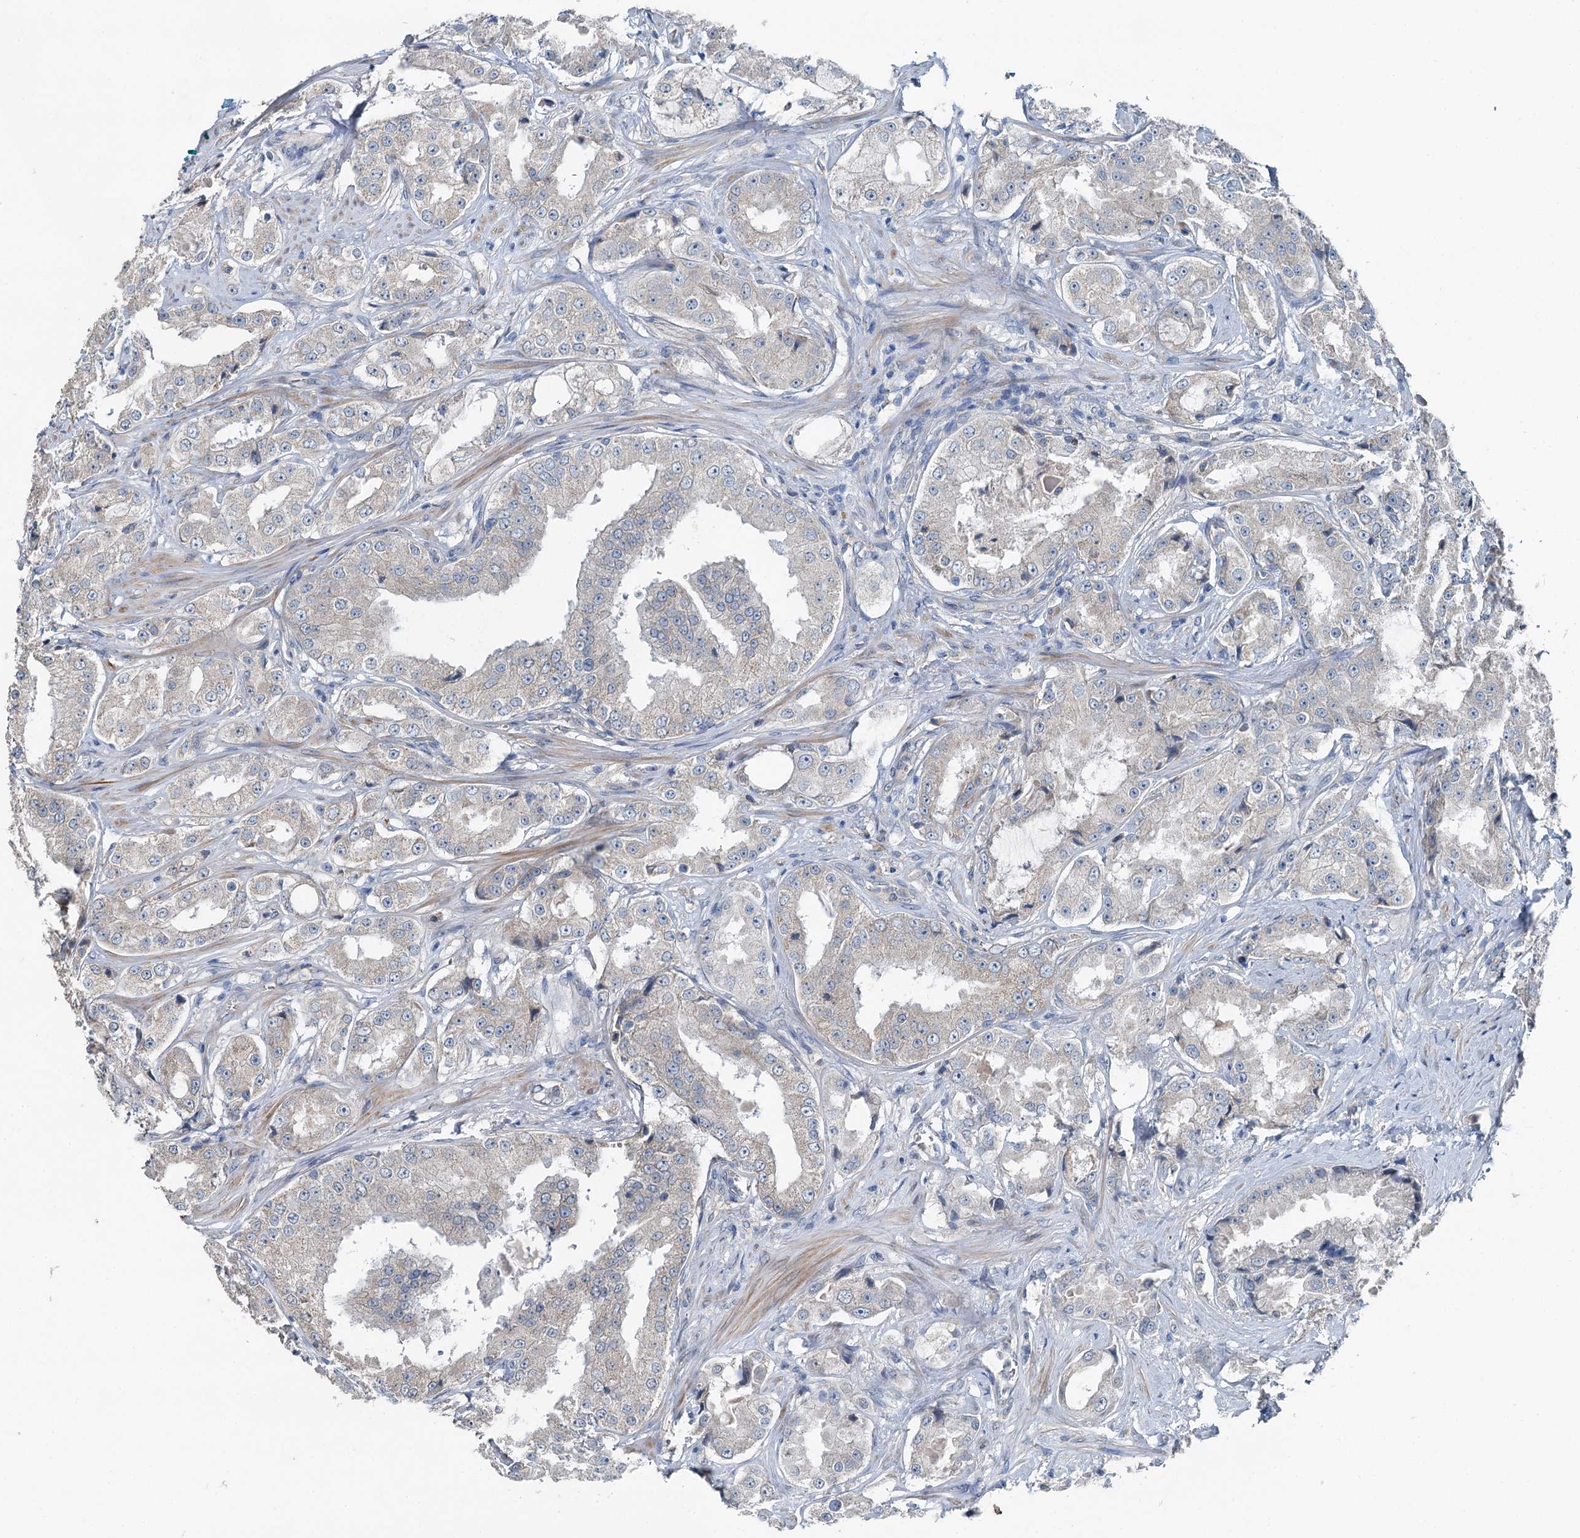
{"staining": {"intensity": "negative", "quantity": "none", "location": "none"}, "tissue": "prostate cancer", "cell_type": "Tumor cells", "image_type": "cancer", "snomed": [{"axis": "morphology", "description": "Adenocarcinoma, High grade"}, {"axis": "topography", "description": "Prostate"}], "caption": "An image of human prostate cancer (high-grade adenocarcinoma) is negative for staining in tumor cells. (Immunohistochemistry (ihc), brightfield microscopy, high magnification).", "gene": "C6orf120", "patient": {"sex": "male", "age": 73}}